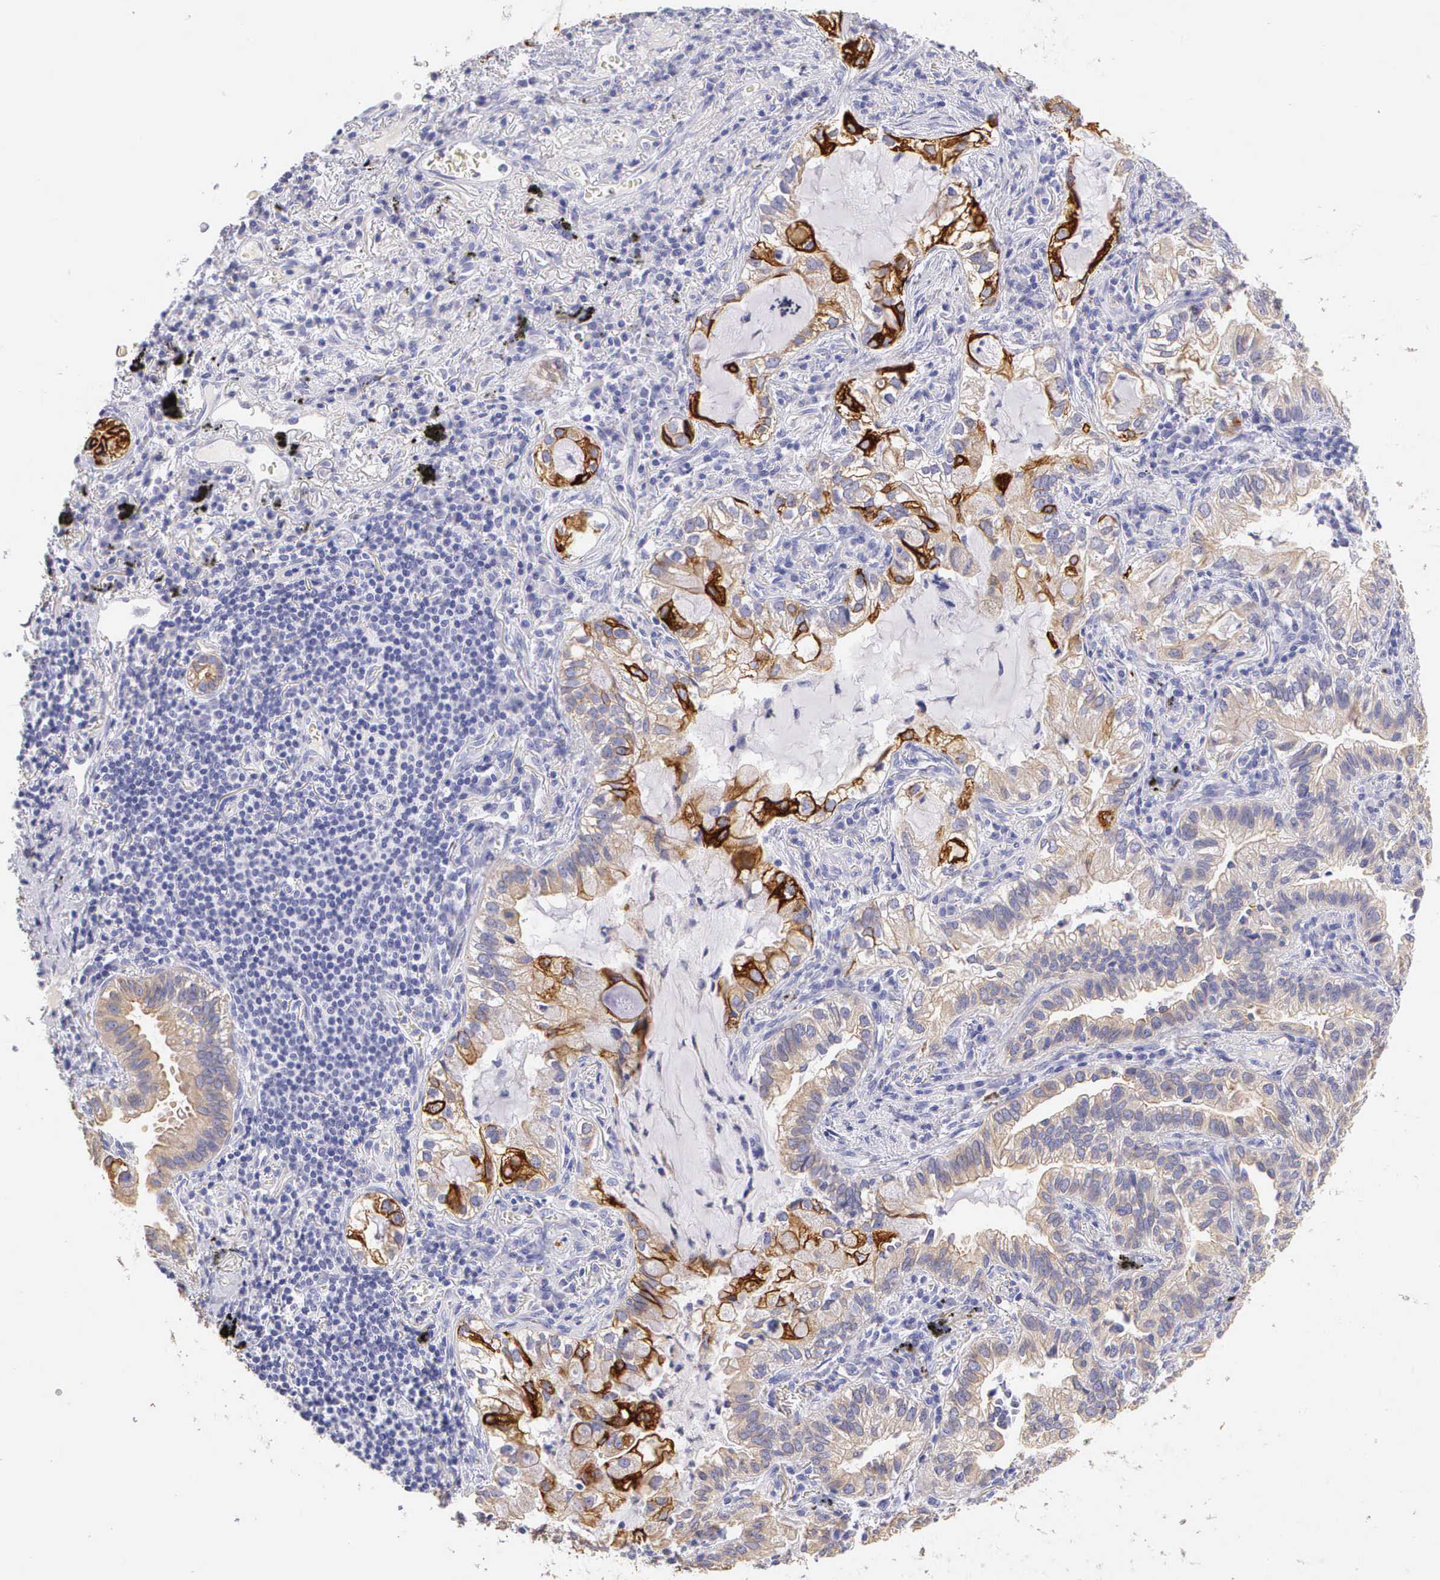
{"staining": {"intensity": "weak", "quantity": "25%-75%", "location": "cytoplasmic/membranous"}, "tissue": "lung cancer", "cell_type": "Tumor cells", "image_type": "cancer", "snomed": [{"axis": "morphology", "description": "Adenocarcinoma, NOS"}, {"axis": "topography", "description": "Lung"}], "caption": "A low amount of weak cytoplasmic/membranous expression is seen in about 25%-75% of tumor cells in adenocarcinoma (lung) tissue.", "gene": "KRT17", "patient": {"sex": "female", "age": 50}}